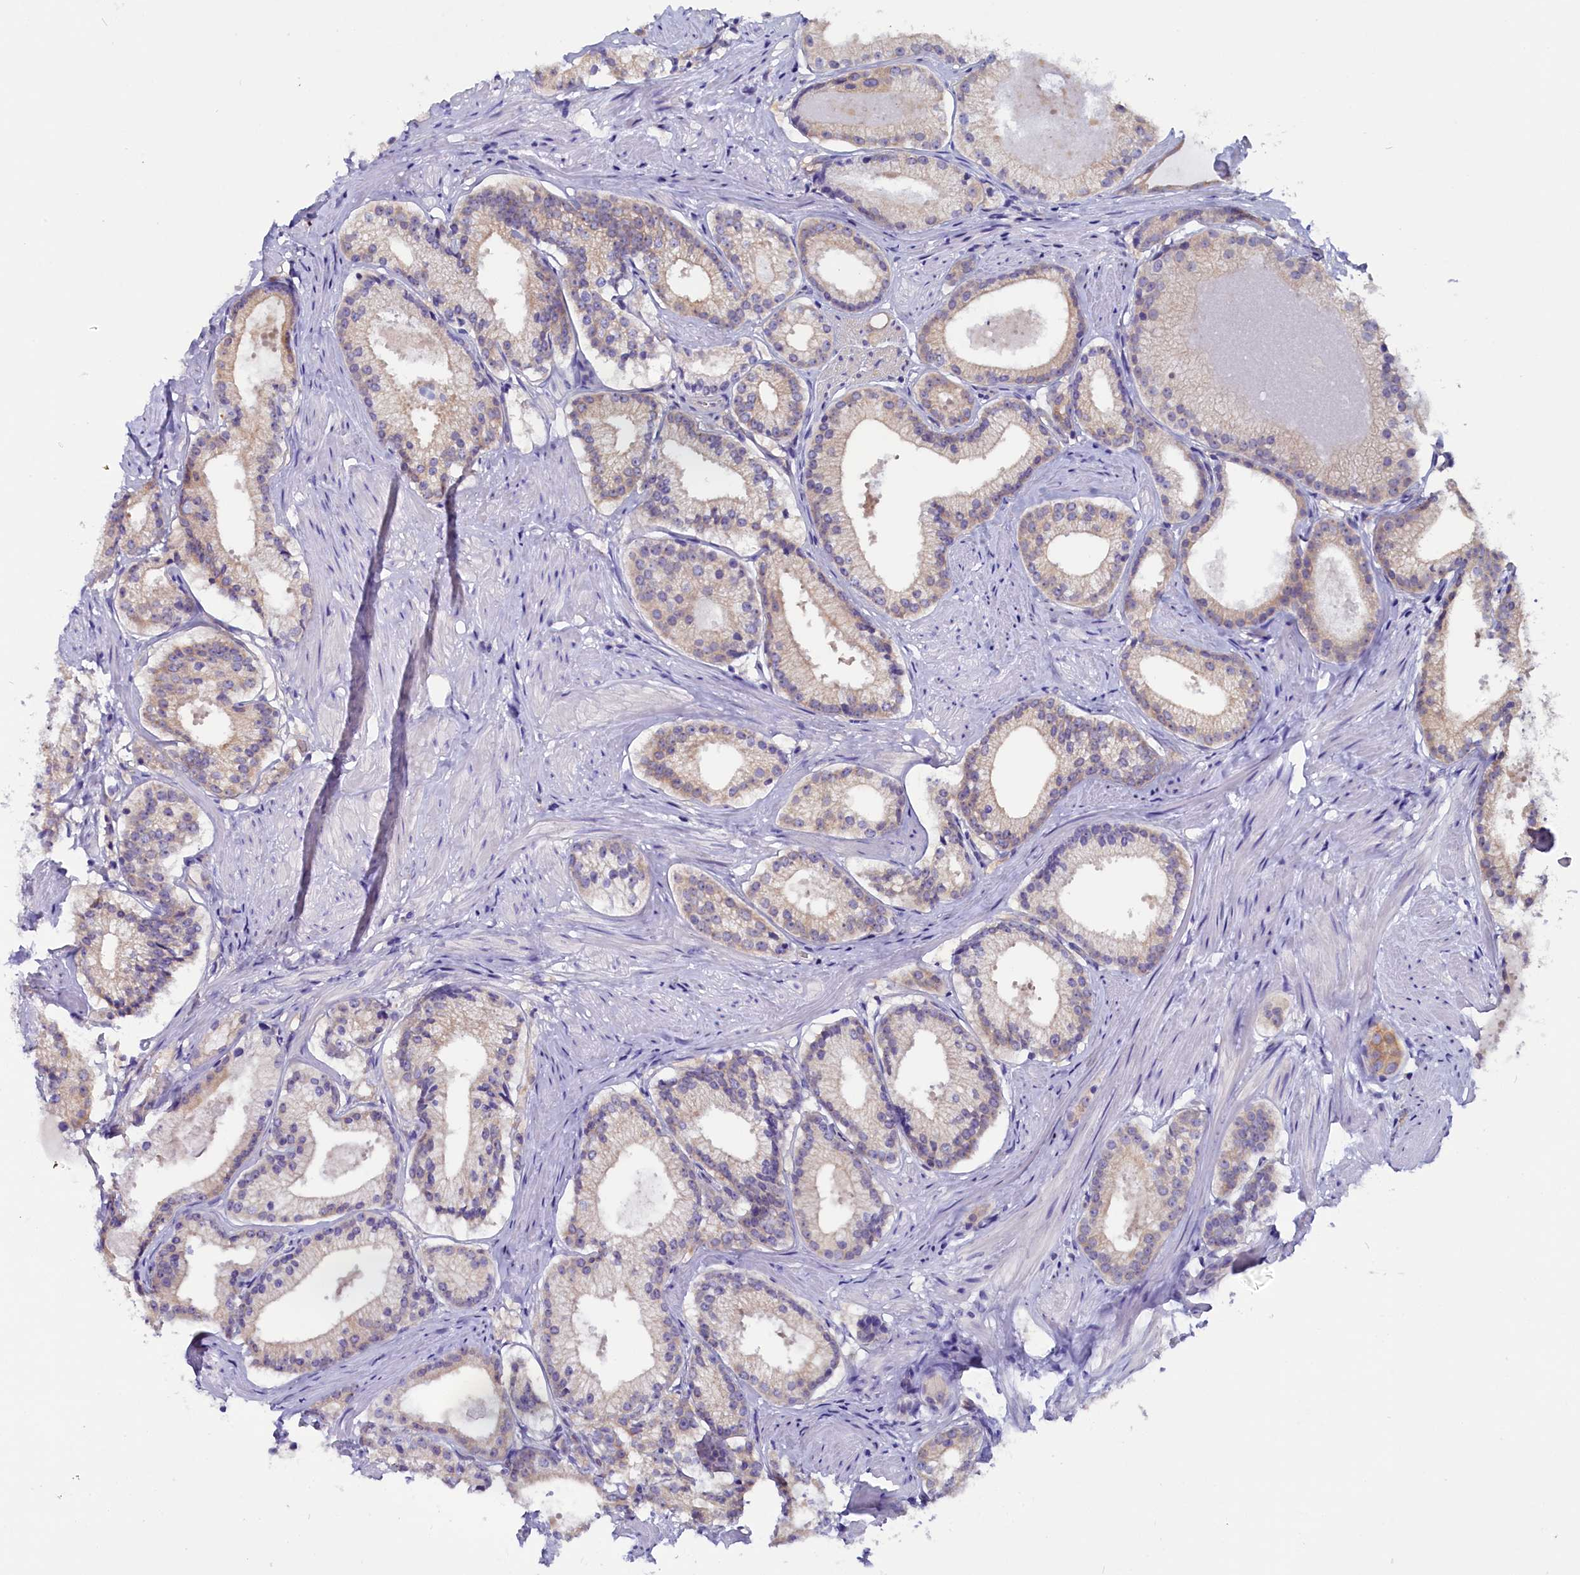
{"staining": {"intensity": "weak", "quantity": "25%-75%", "location": "cytoplasmic/membranous"}, "tissue": "prostate cancer", "cell_type": "Tumor cells", "image_type": "cancer", "snomed": [{"axis": "morphology", "description": "Adenocarcinoma, Low grade"}, {"axis": "topography", "description": "Prostate"}], "caption": "Protein analysis of adenocarcinoma (low-grade) (prostate) tissue exhibits weak cytoplasmic/membranous expression in approximately 25%-75% of tumor cells.", "gene": "CIAPIN1", "patient": {"sex": "male", "age": 57}}